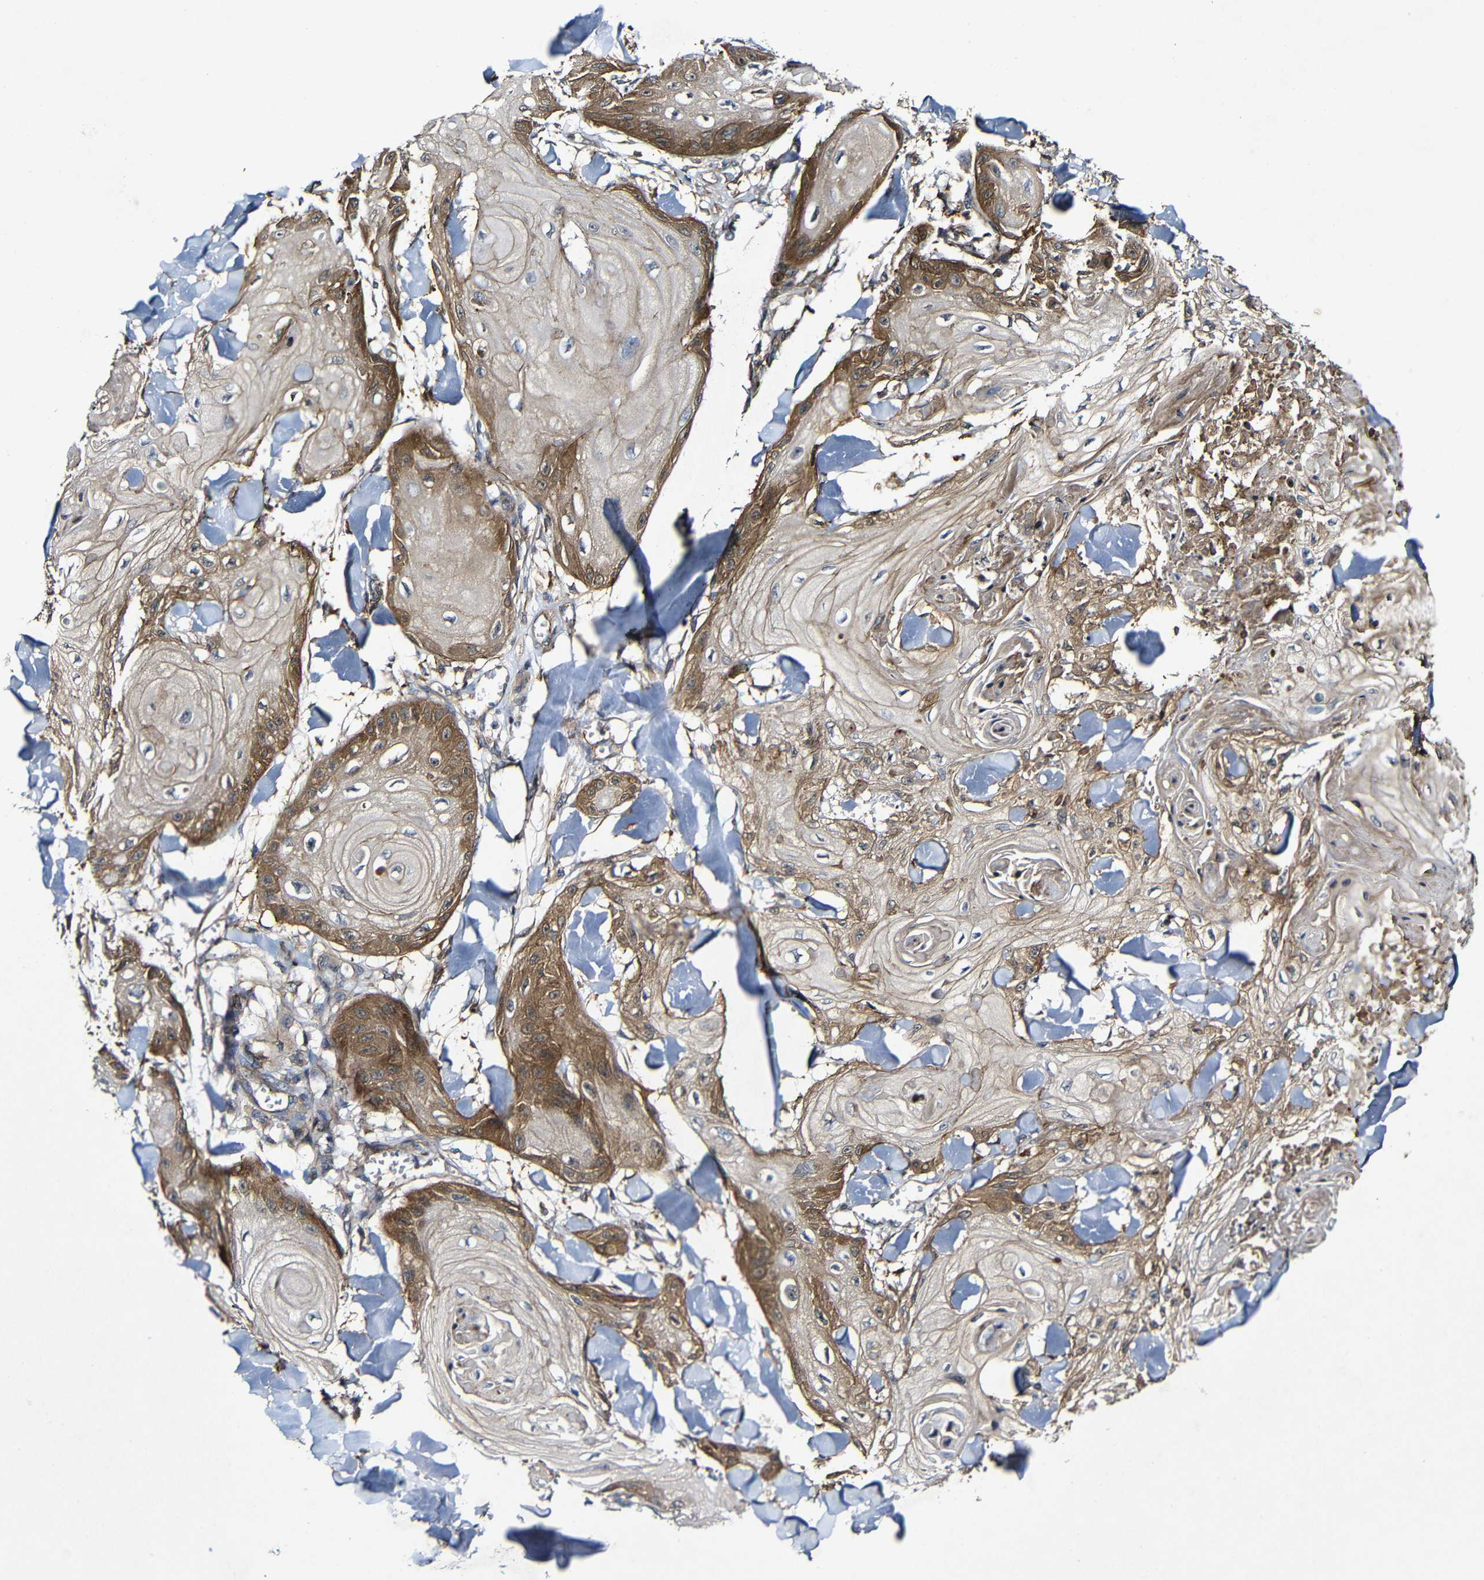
{"staining": {"intensity": "moderate", "quantity": "25%-75%", "location": "cytoplasmic/membranous"}, "tissue": "skin cancer", "cell_type": "Tumor cells", "image_type": "cancer", "snomed": [{"axis": "morphology", "description": "Squamous cell carcinoma, NOS"}, {"axis": "topography", "description": "Skin"}], "caption": "Squamous cell carcinoma (skin) tissue demonstrates moderate cytoplasmic/membranous staining in about 25%-75% of tumor cells, visualized by immunohistochemistry. (Brightfield microscopy of DAB IHC at high magnification).", "gene": "GSDME", "patient": {"sex": "male", "age": 74}}